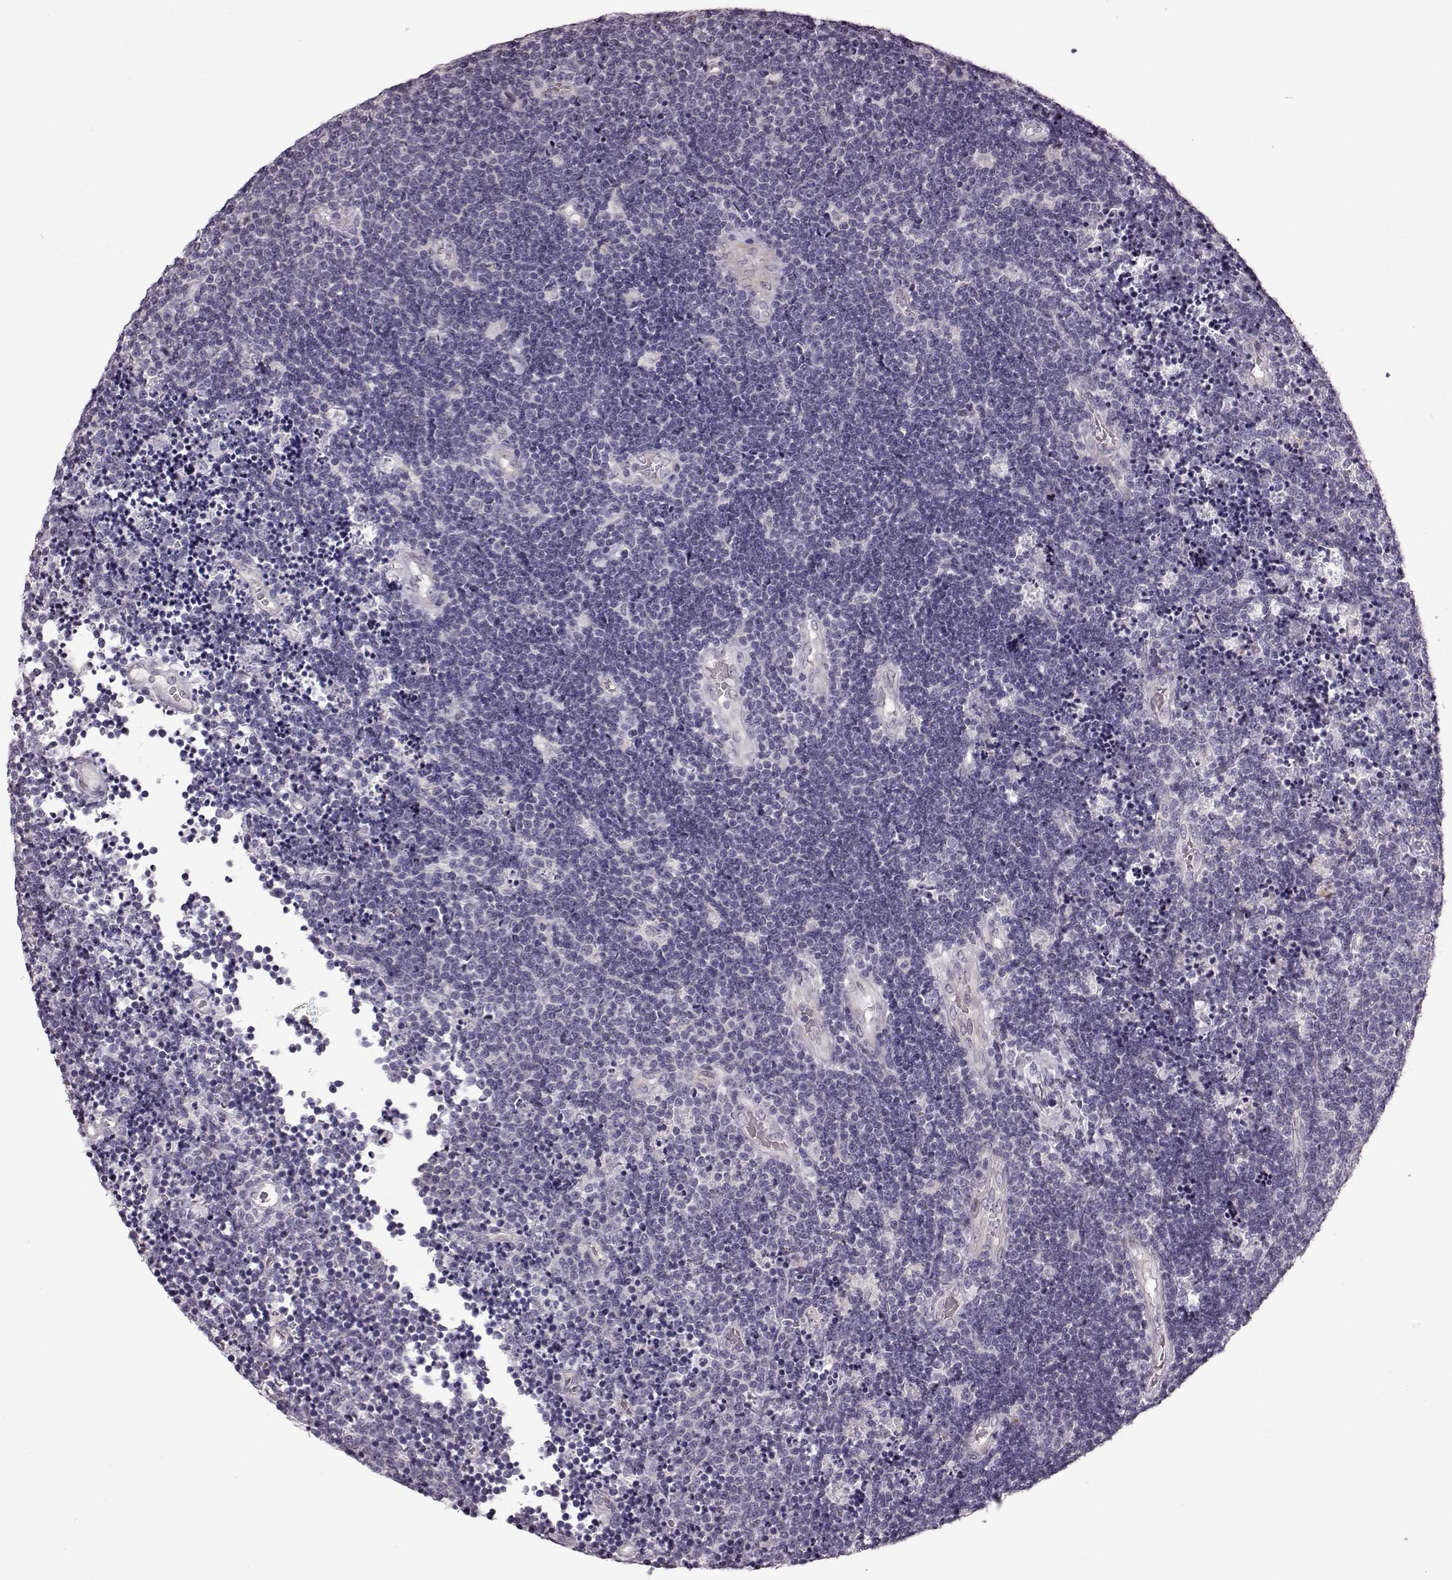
{"staining": {"intensity": "negative", "quantity": "none", "location": "none"}, "tissue": "lymphoma", "cell_type": "Tumor cells", "image_type": "cancer", "snomed": [{"axis": "morphology", "description": "Malignant lymphoma, non-Hodgkin's type, Low grade"}, {"axis": "topography", "description": "Brain"}], "caption": "This image is of malignant lymphoma, non-Hodgkin's type (low-grade) stained with immunohistochemistry (IHC) to label a protein in brown with the nuclei are counter-stained blue. There is no staining in tumor cells.", "gene": "TCHHL1", "patient": {"sex": "female", "age": 66}}